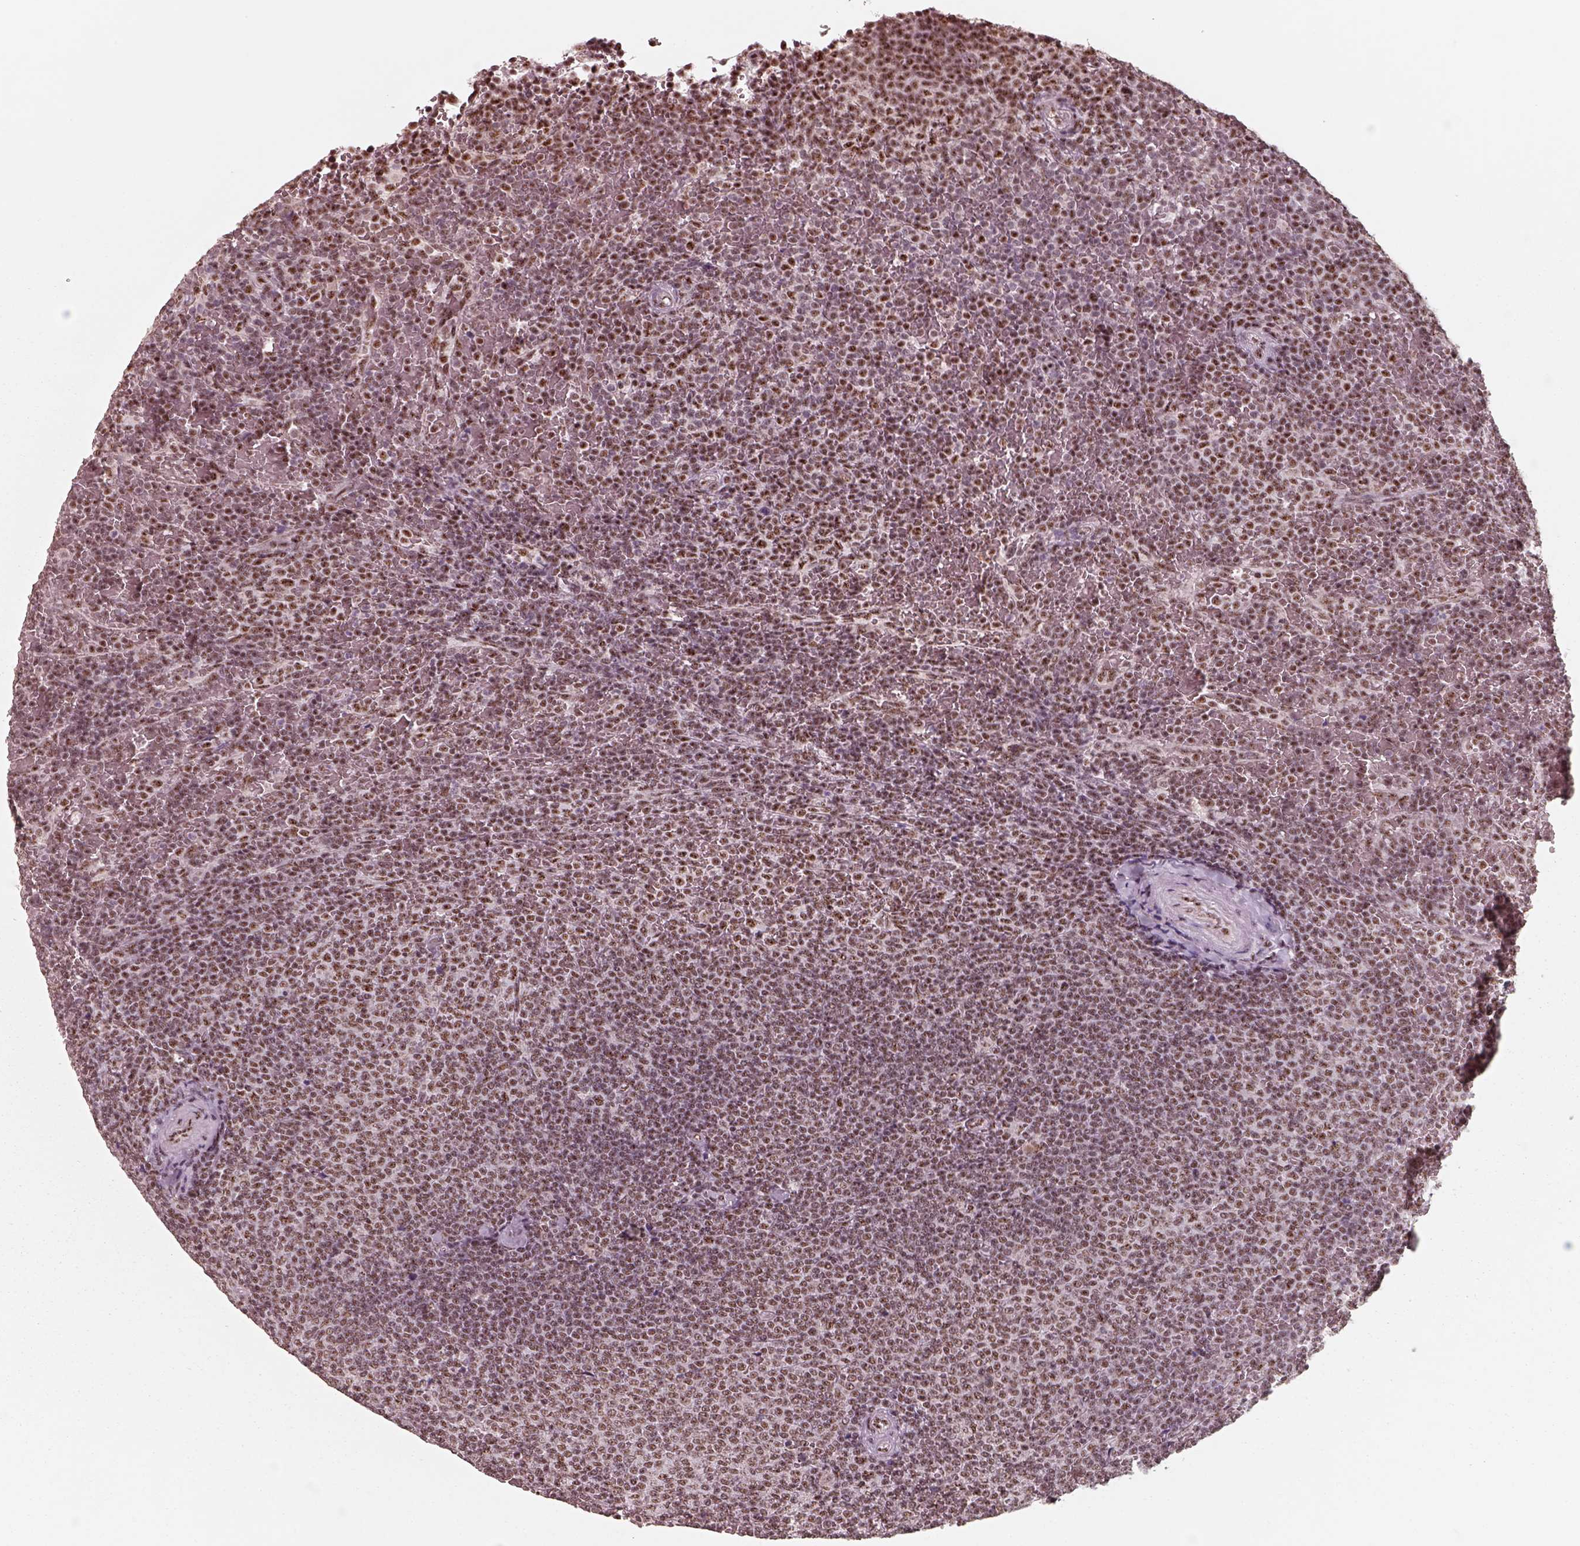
{"staining": {"intensity": "moderate", "quantity": ">75%", "location": "nuclear"}, "tissue": "lymphoma", "cell_type": "Tumor cells", "image_type": "cancer", "snomed": [{"axis": "morphology", "description": "Malignant lymphoma, non-Hodgkin's type, Low grade"}, {"axis": "topography", "description": "Spleen"}], "caption": "Lymphoma was stained to show a protein in brown. There is medium levels of moderate nuclear expression in approximately >75% of tumor cells.", "gene": "ATXN7L3", "patient": {"sex": "female", "age": 77}}